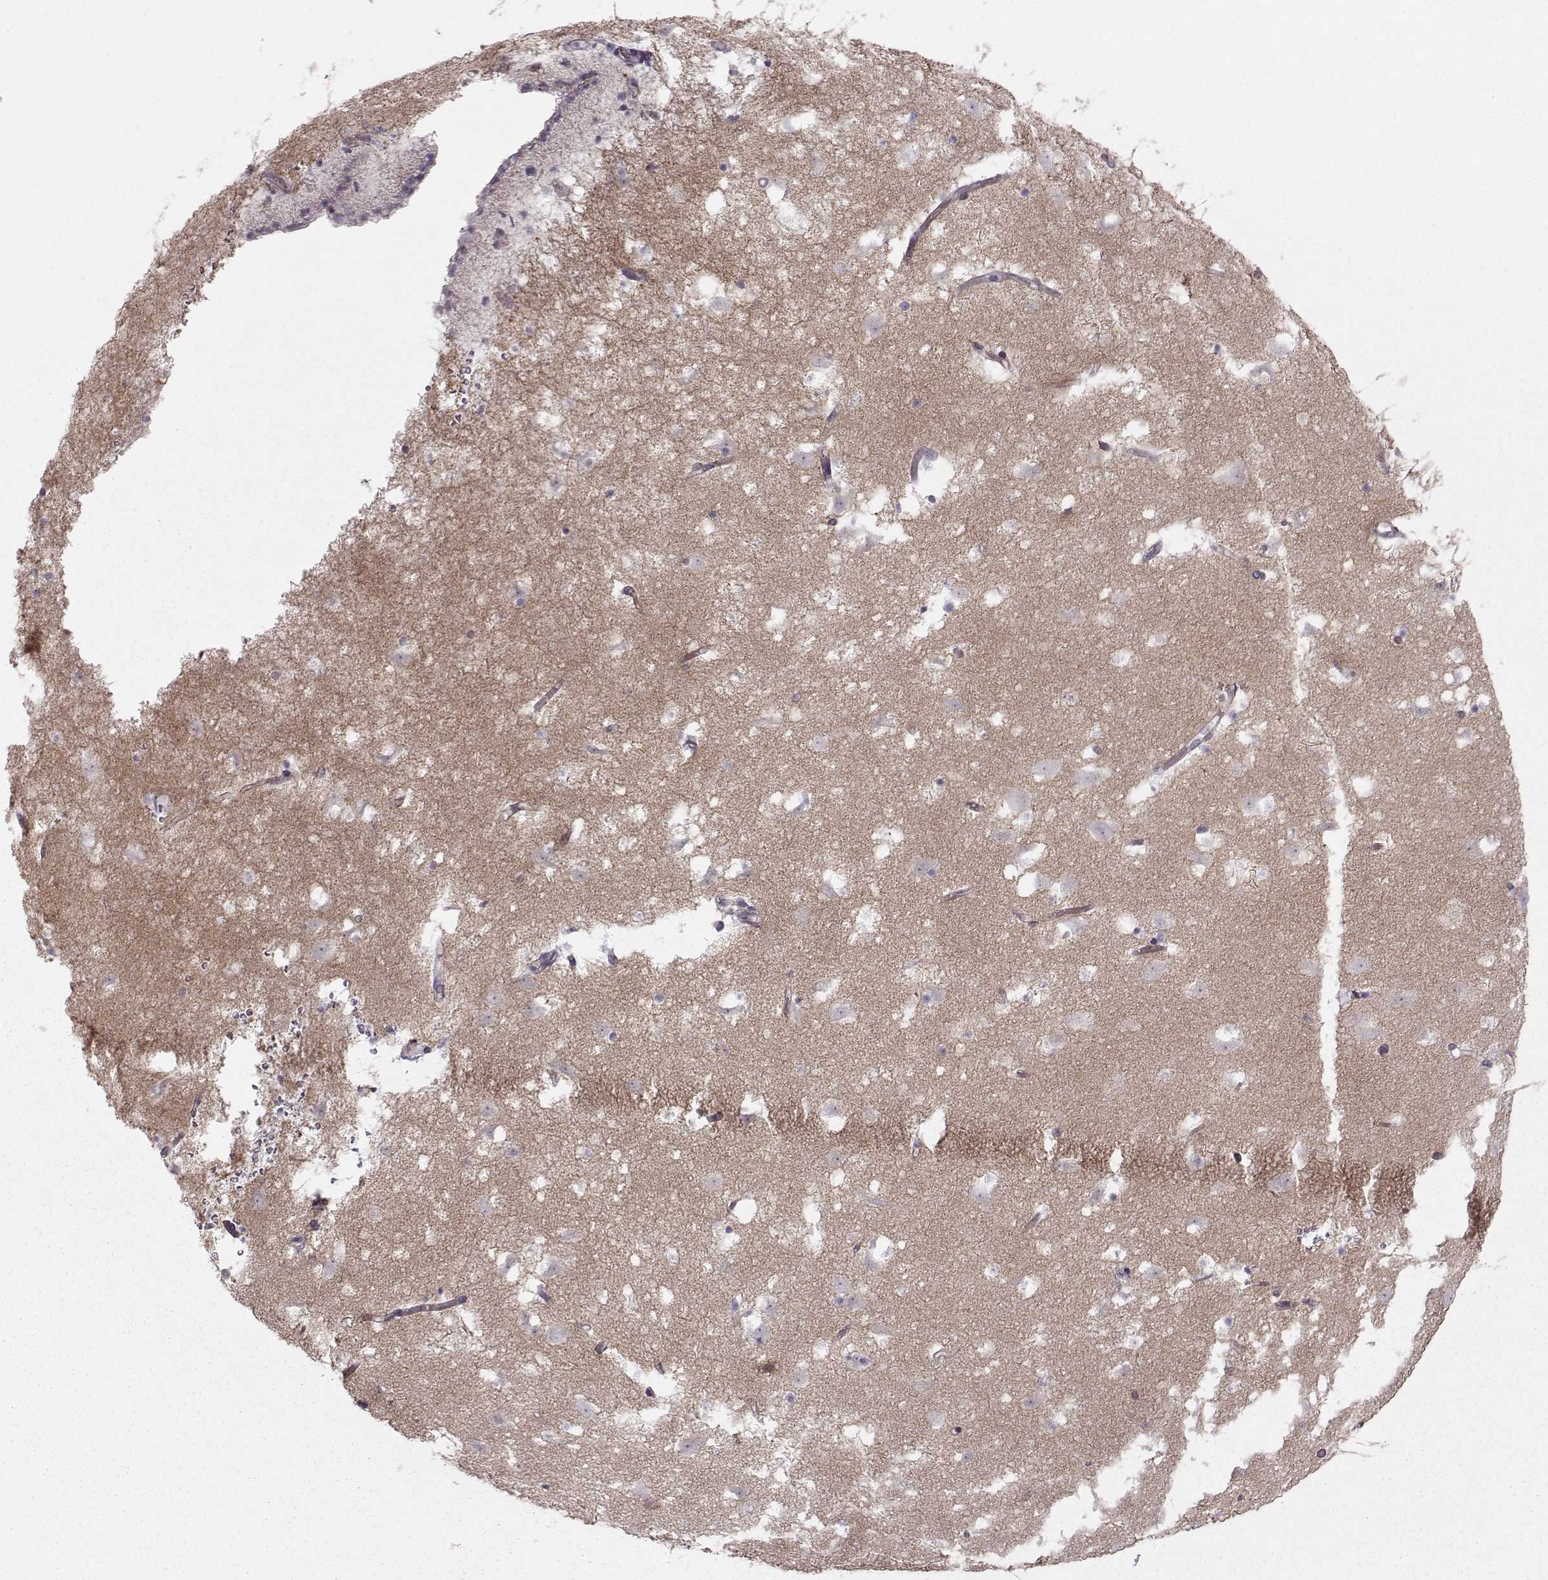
{"staining": {"intensity": "negative", "quantity": "none", "location": "none"}, "tissue": "caudate", "cell_type": "Glial cells", "image_type": "normal", "snomed": [{"axis": "morphology", "description": "Normal tissue, NOS"}, {"axis": "topography", "description": "Lateral ventricle wall"}], "caption": "Immunohistochemical staining of unremarkable caudate demonstrates no significant staining in glial cells.", "gene": "MAST1", "patient": {"sex": "female", "age": 42}}